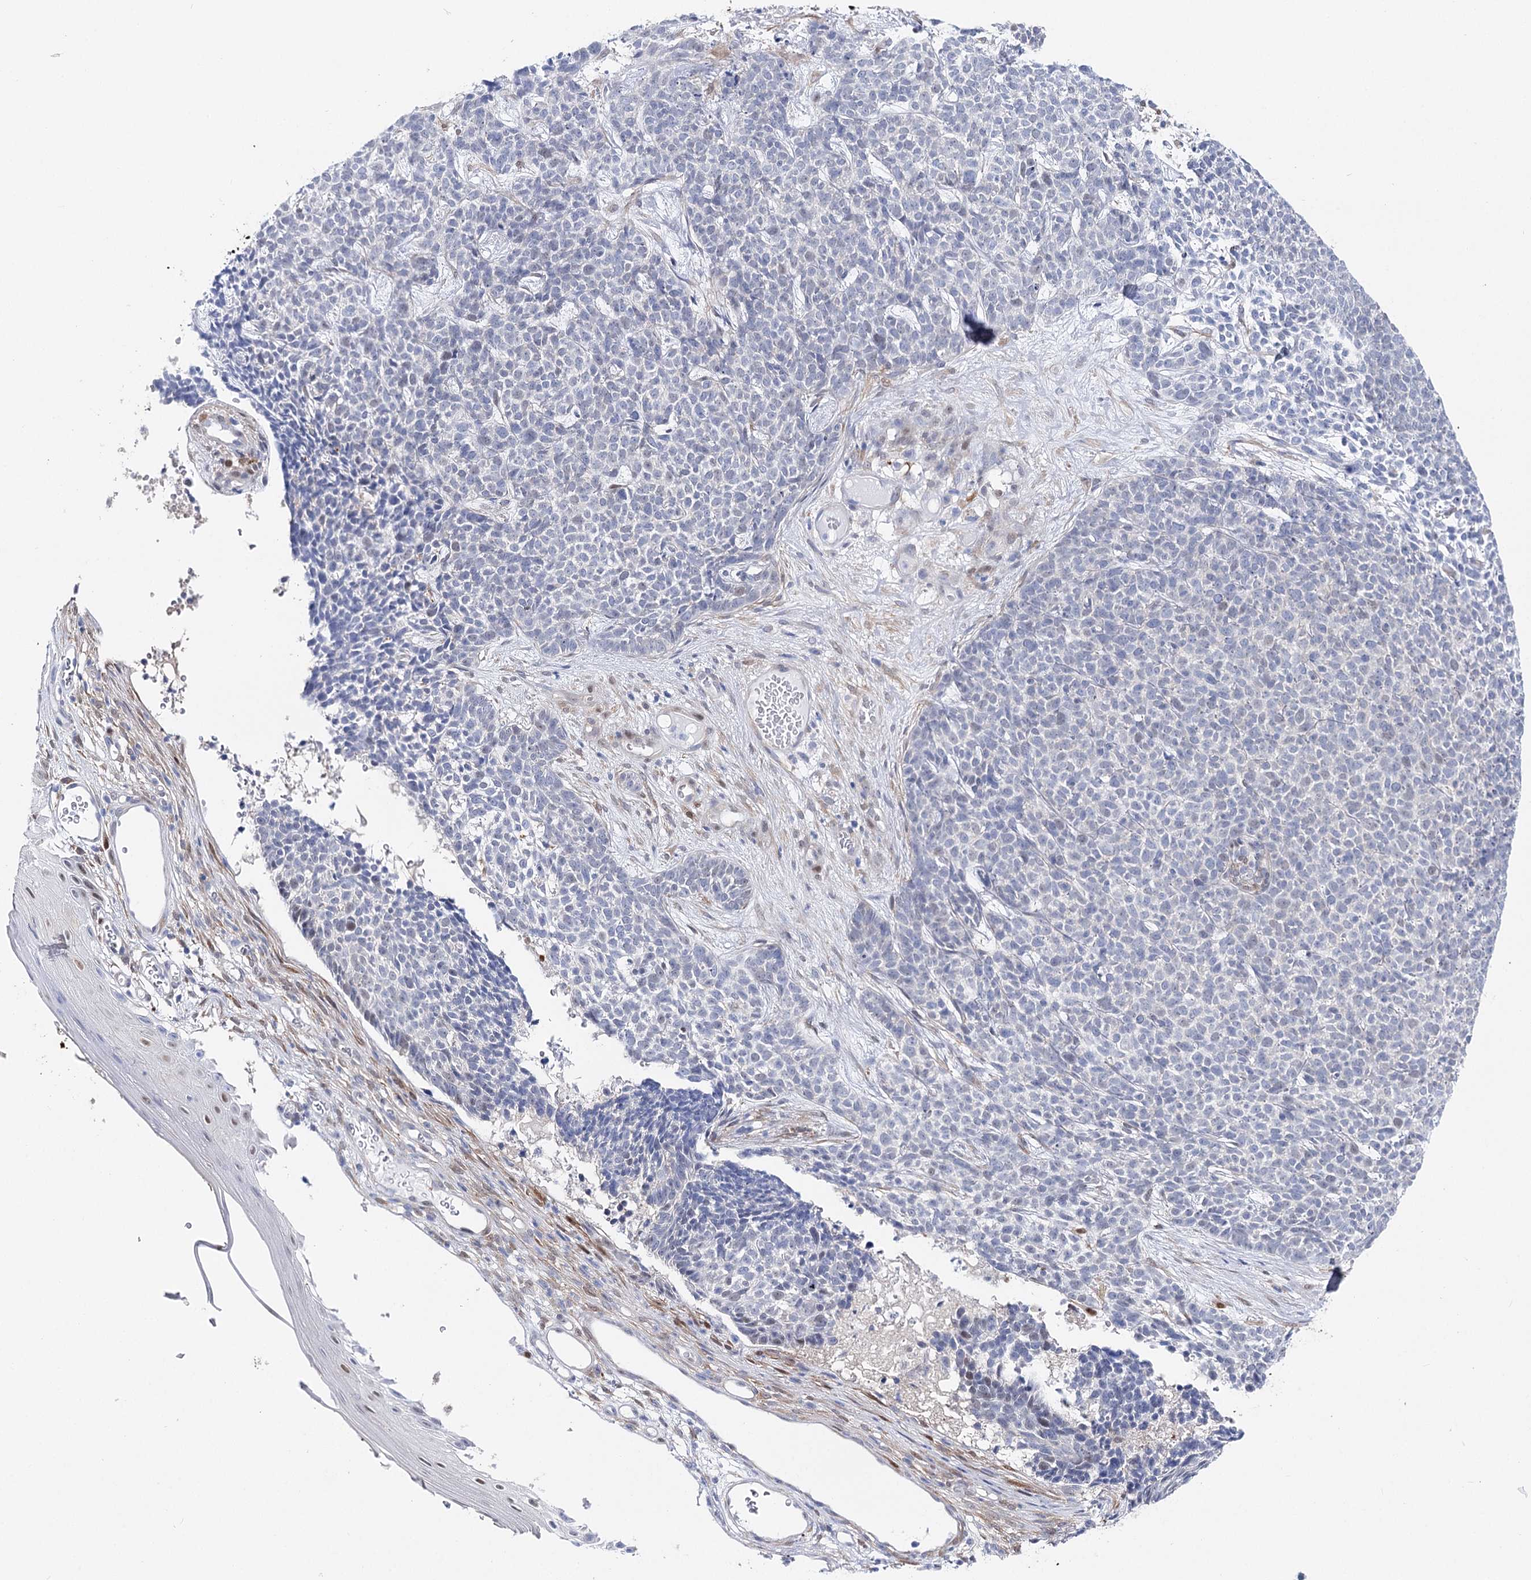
{"staining": {"intensity": "negative", "quantity": "none", "location": "none"}, "tissue": "skin cancer", "cell_type": "Tumor cells", "image_type": "cancer", "snomed": [{"axis": "morphology", "description": "Basal cell carcinoma"}, {"axis": "topography", "description": "Skin"}], "caption": "Histopathology image shows no protein staining in tumor cells of skin basal cell carcinoma tissue.", "gene": "UGDH", "patient": {"sex": "female", "age": 84}}